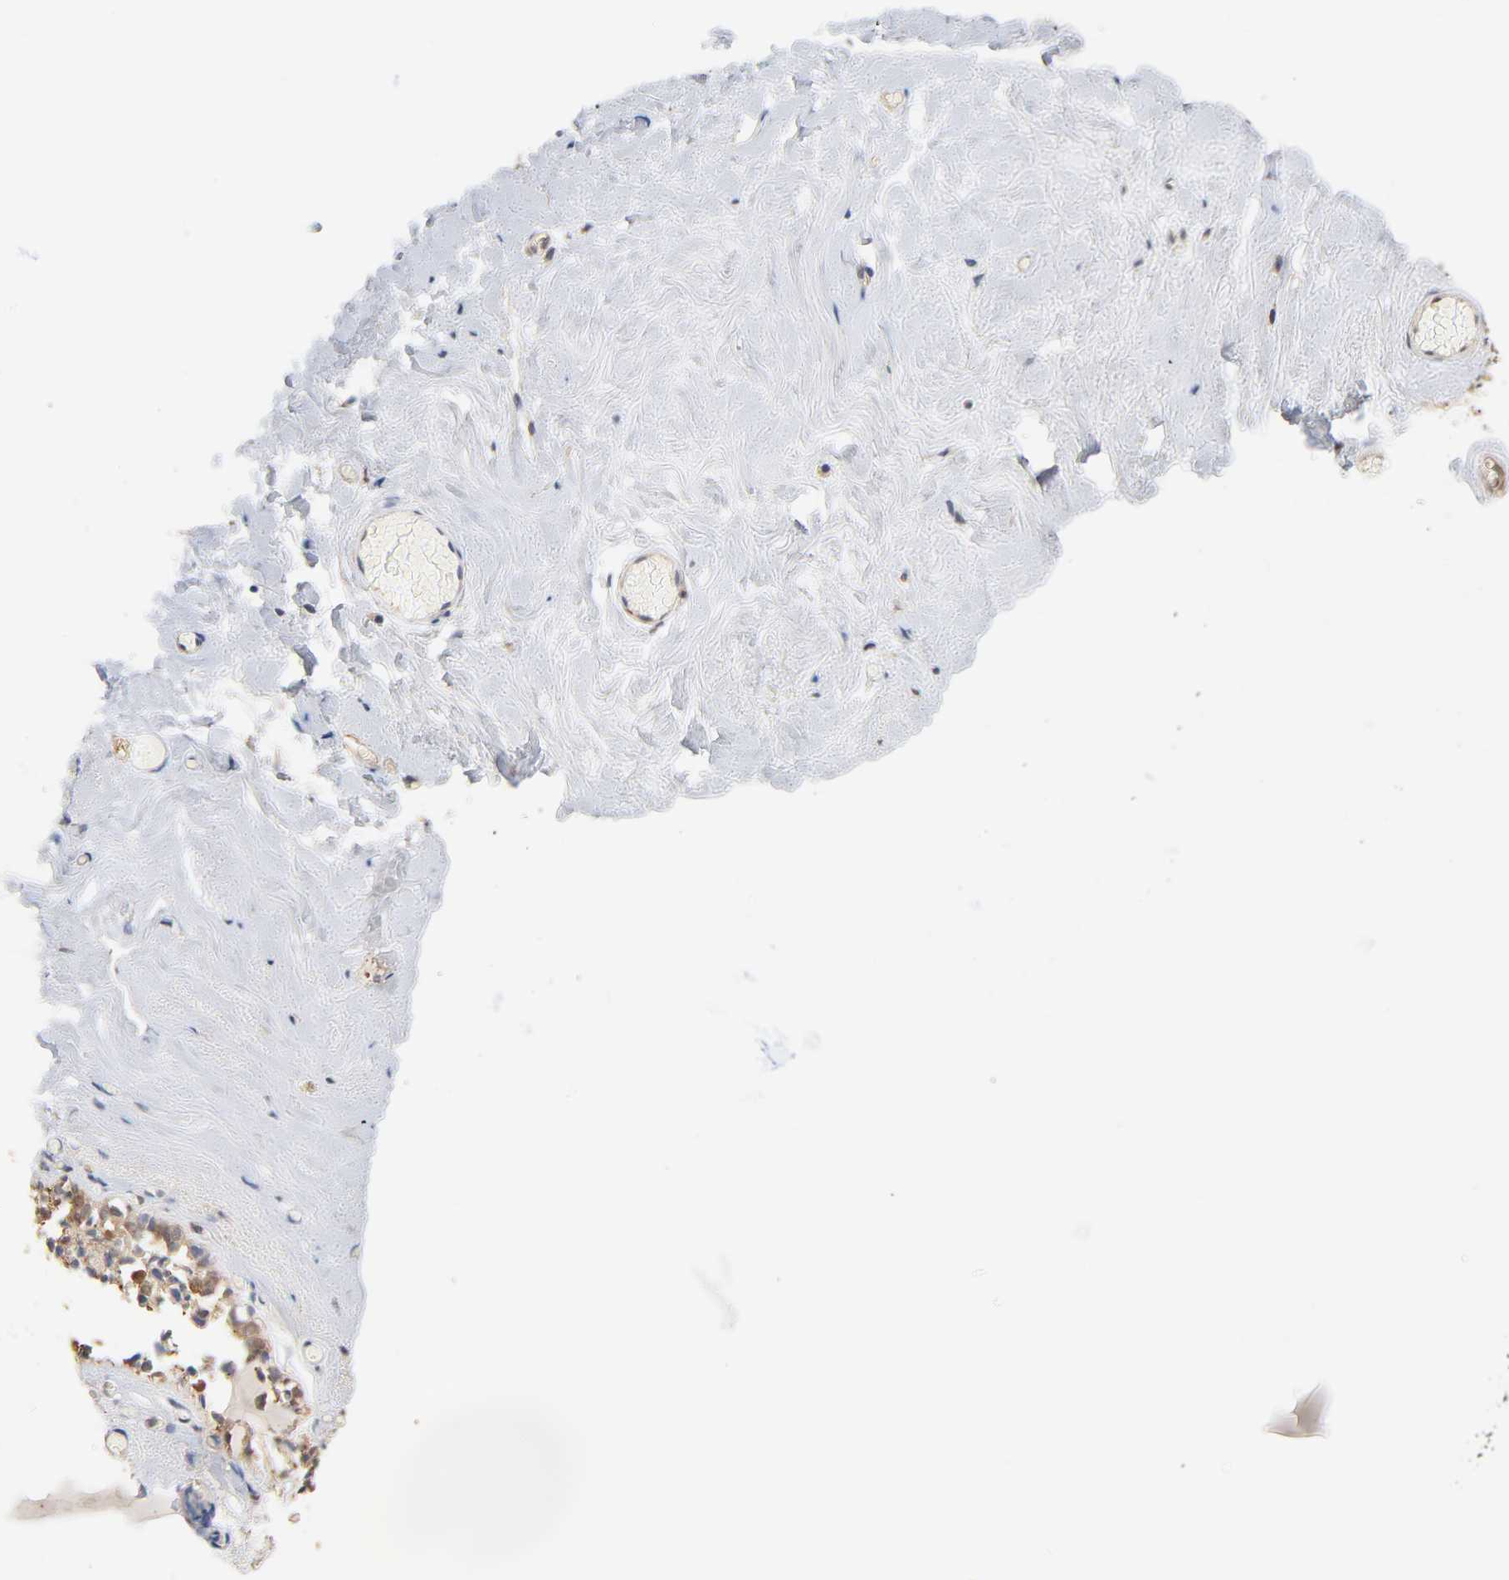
{"staining": {"intensity": "moderate", "quantity": ">75%", "location": "cytoplasmic/membranous"}, "tissue": "breast", "cell_type": "Glandular cells", "image_type": "normal", "snomed": [{"axis": "morphology", "description": "Normal tissue, NOS"}, {"axis": "topography", "description": "Breast"}], "caption": "DAB (3,3'-diaminobenzidine) immunohistochemical staining of unremarkable human breast exhibits moderate cytoplasmic/membranous protein positivity in approximately >75% of glandular cells.", "gene": "ALDOA", "patient": {"sex": "female", "age": 75}}